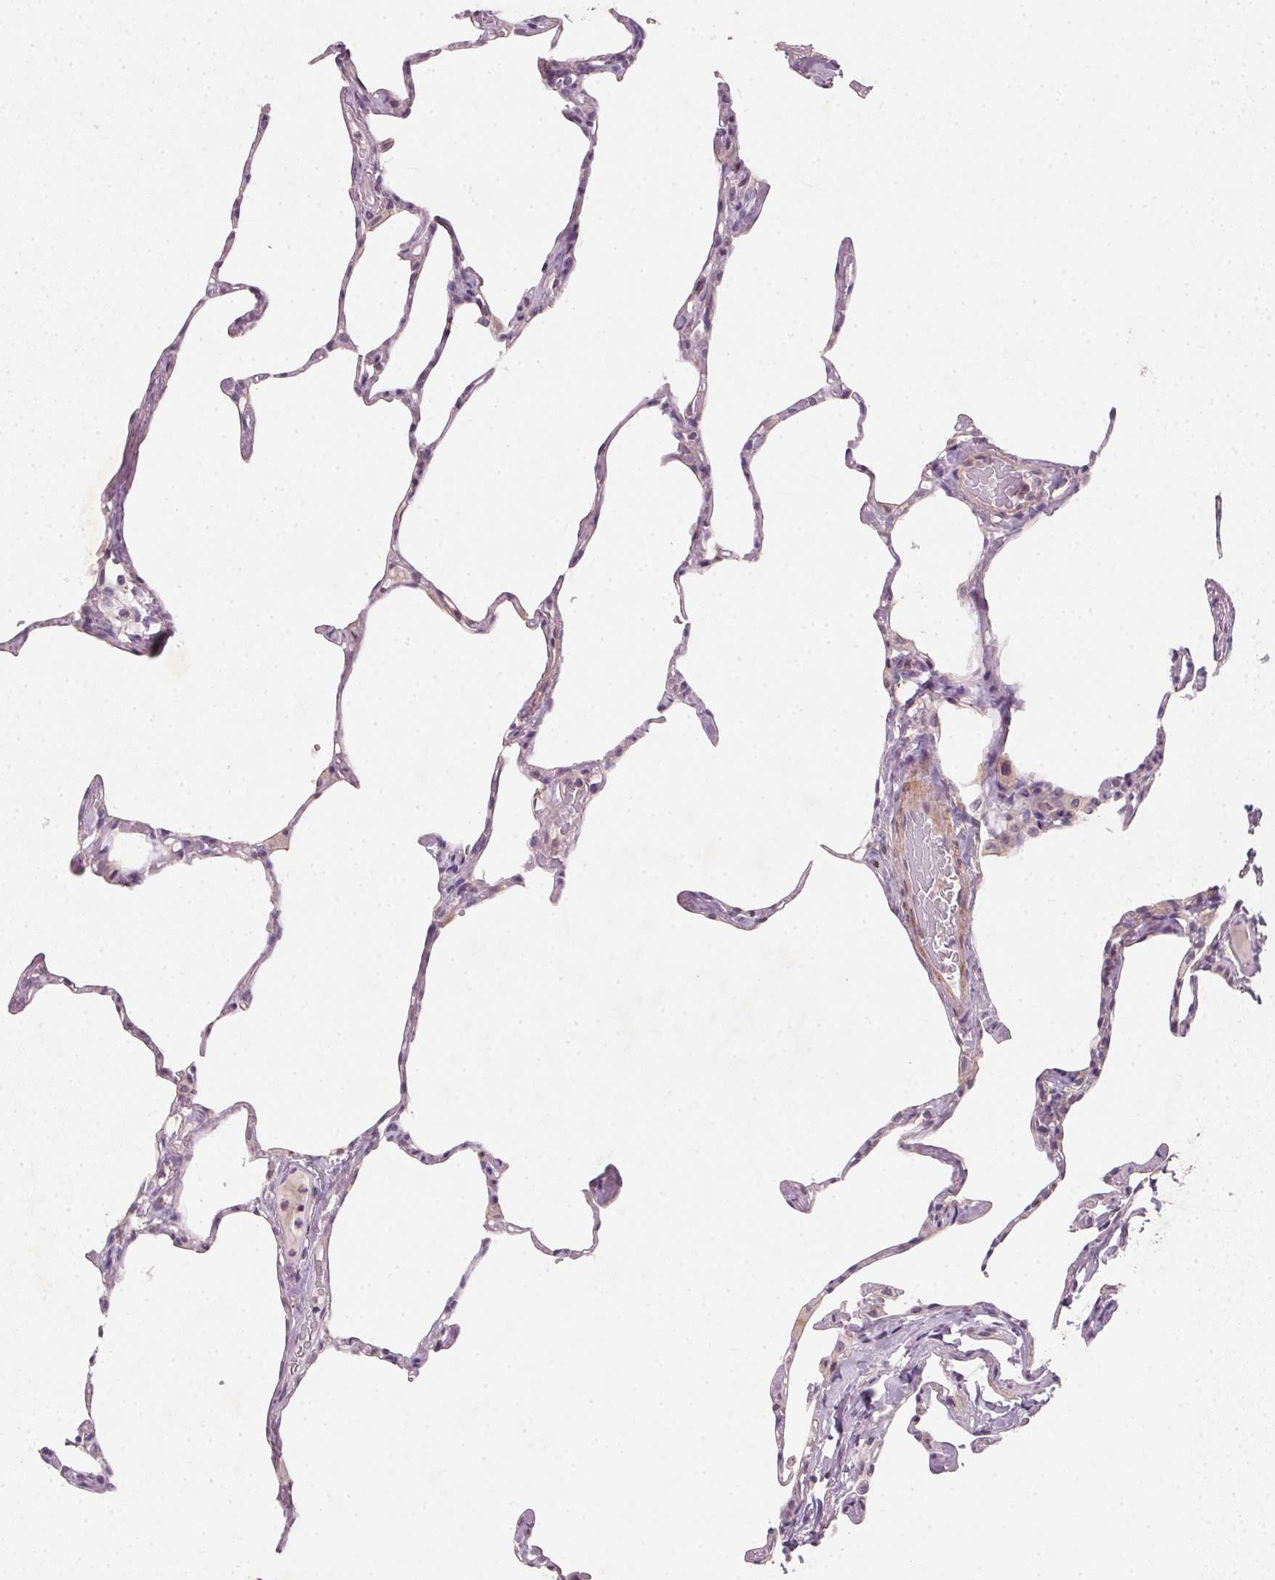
{"staining": {"intensity": "weak", "quantity": "<25%", "location": "cytoplasmic/membranous"}, "tissue": "lung", "cell_type": "Alveolar cells", "image_type": "normal", "snomed": [{"axis": "morphology", "description": "Normal tissue, NOS"}, {"axis": "topography", "description": "Lung"}], "caption": "Immunohistochemistry of benign human lung reveals no expression in alveolar cells.", "gene": "KCNK15", "patient": {"sex": "male", "age": 65}}